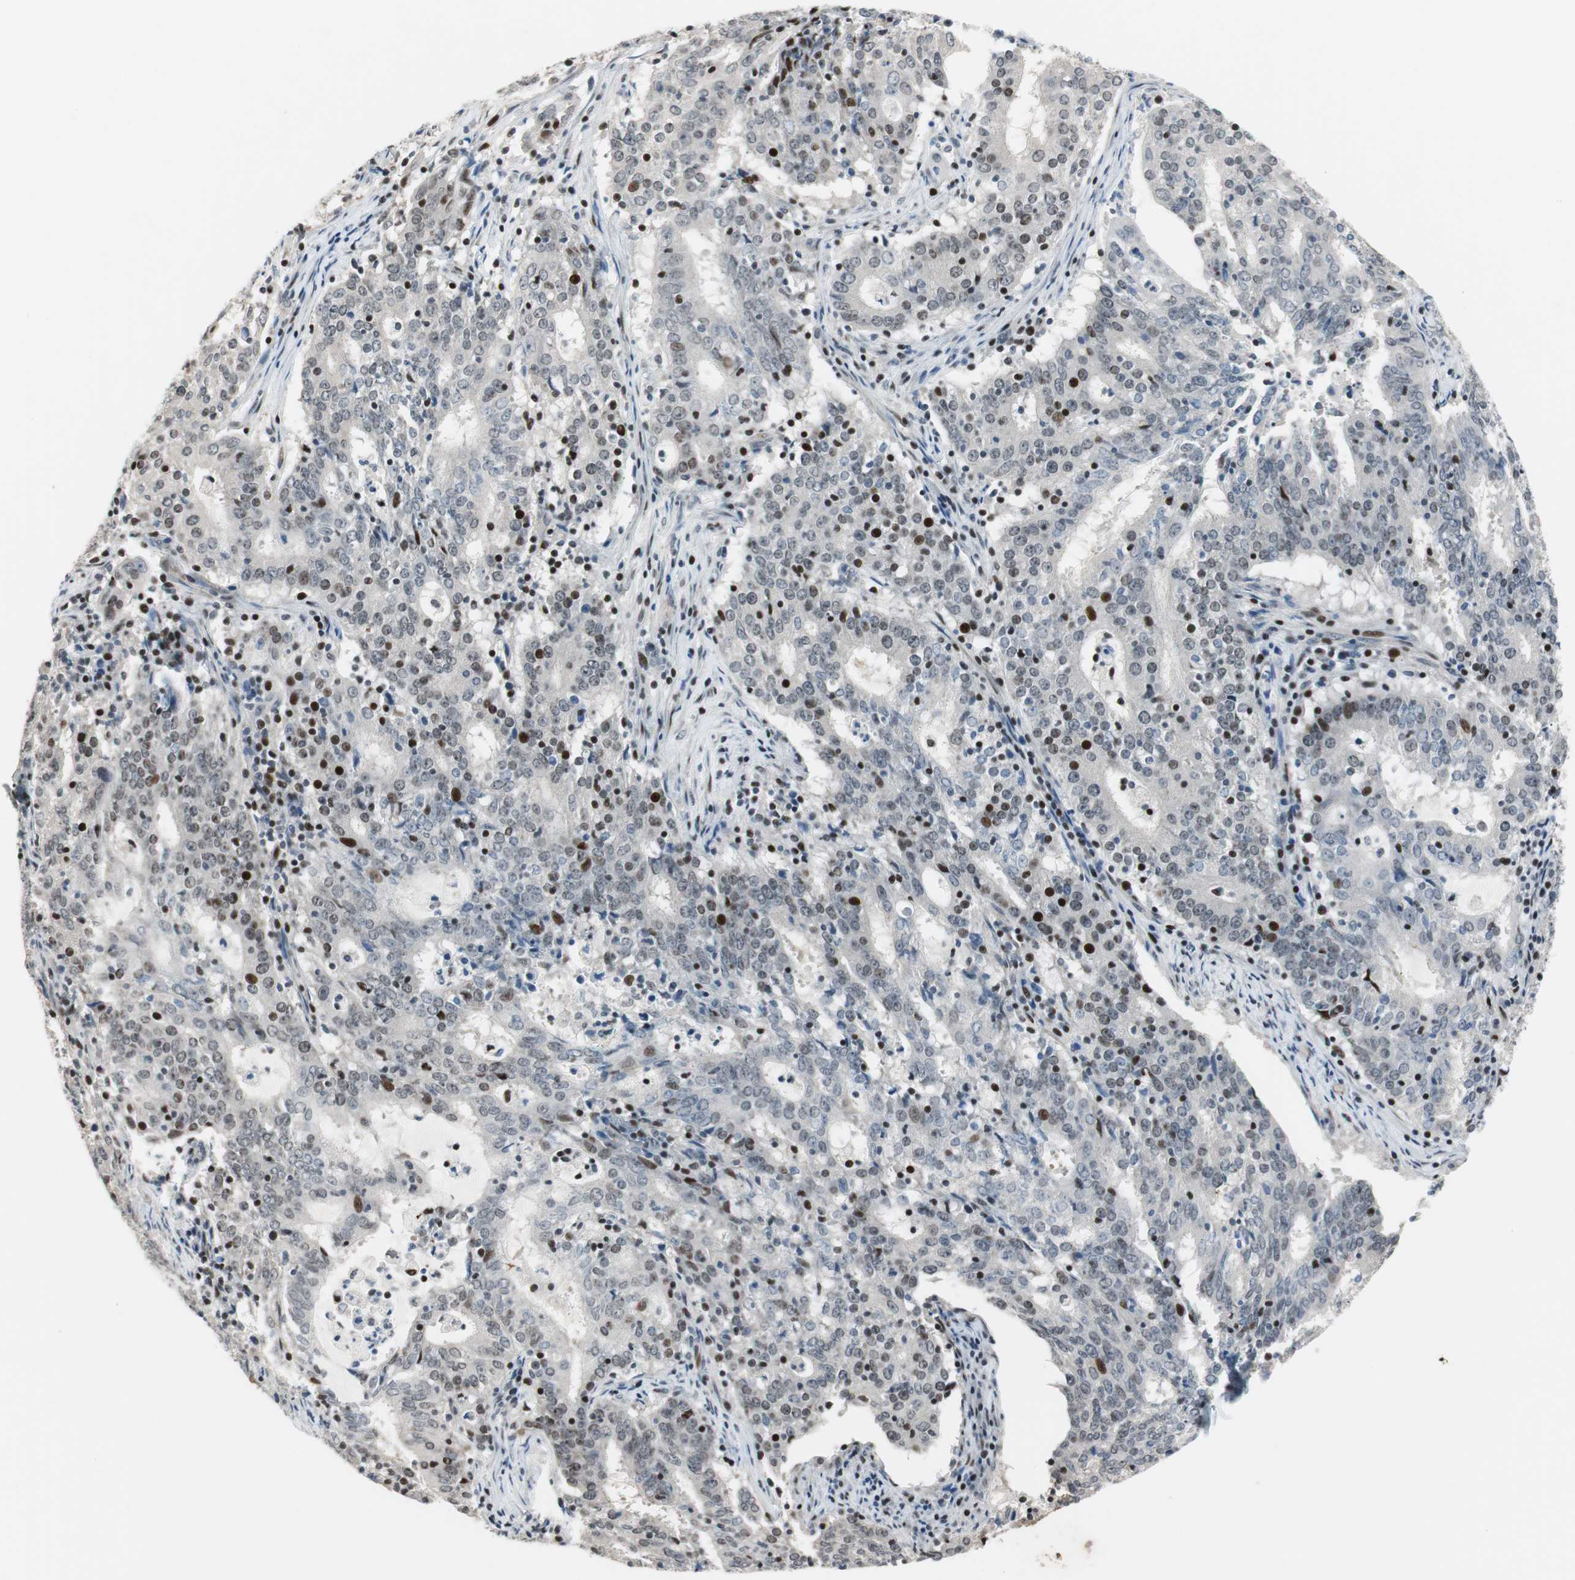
{"staining": {"intensity": "strong", "quantity": "<25%", "location": "nuclear"}, "tissue": "cervical cancer", "cell_type": "Tumor cells", "image_type": "cancer", "snomed": [{"axis": "morphology", "description": "Adenocarcinoma, NOS"}, {"axis": "topography", "description": "Cervix"}], "caption": "Human cervical cancer stained with a brown dye exhibits strong nuclear positive staining in approximately <25% of tumor cells.", "gene": "RAD1", "patient": {"sex": "female", "age": 44}}